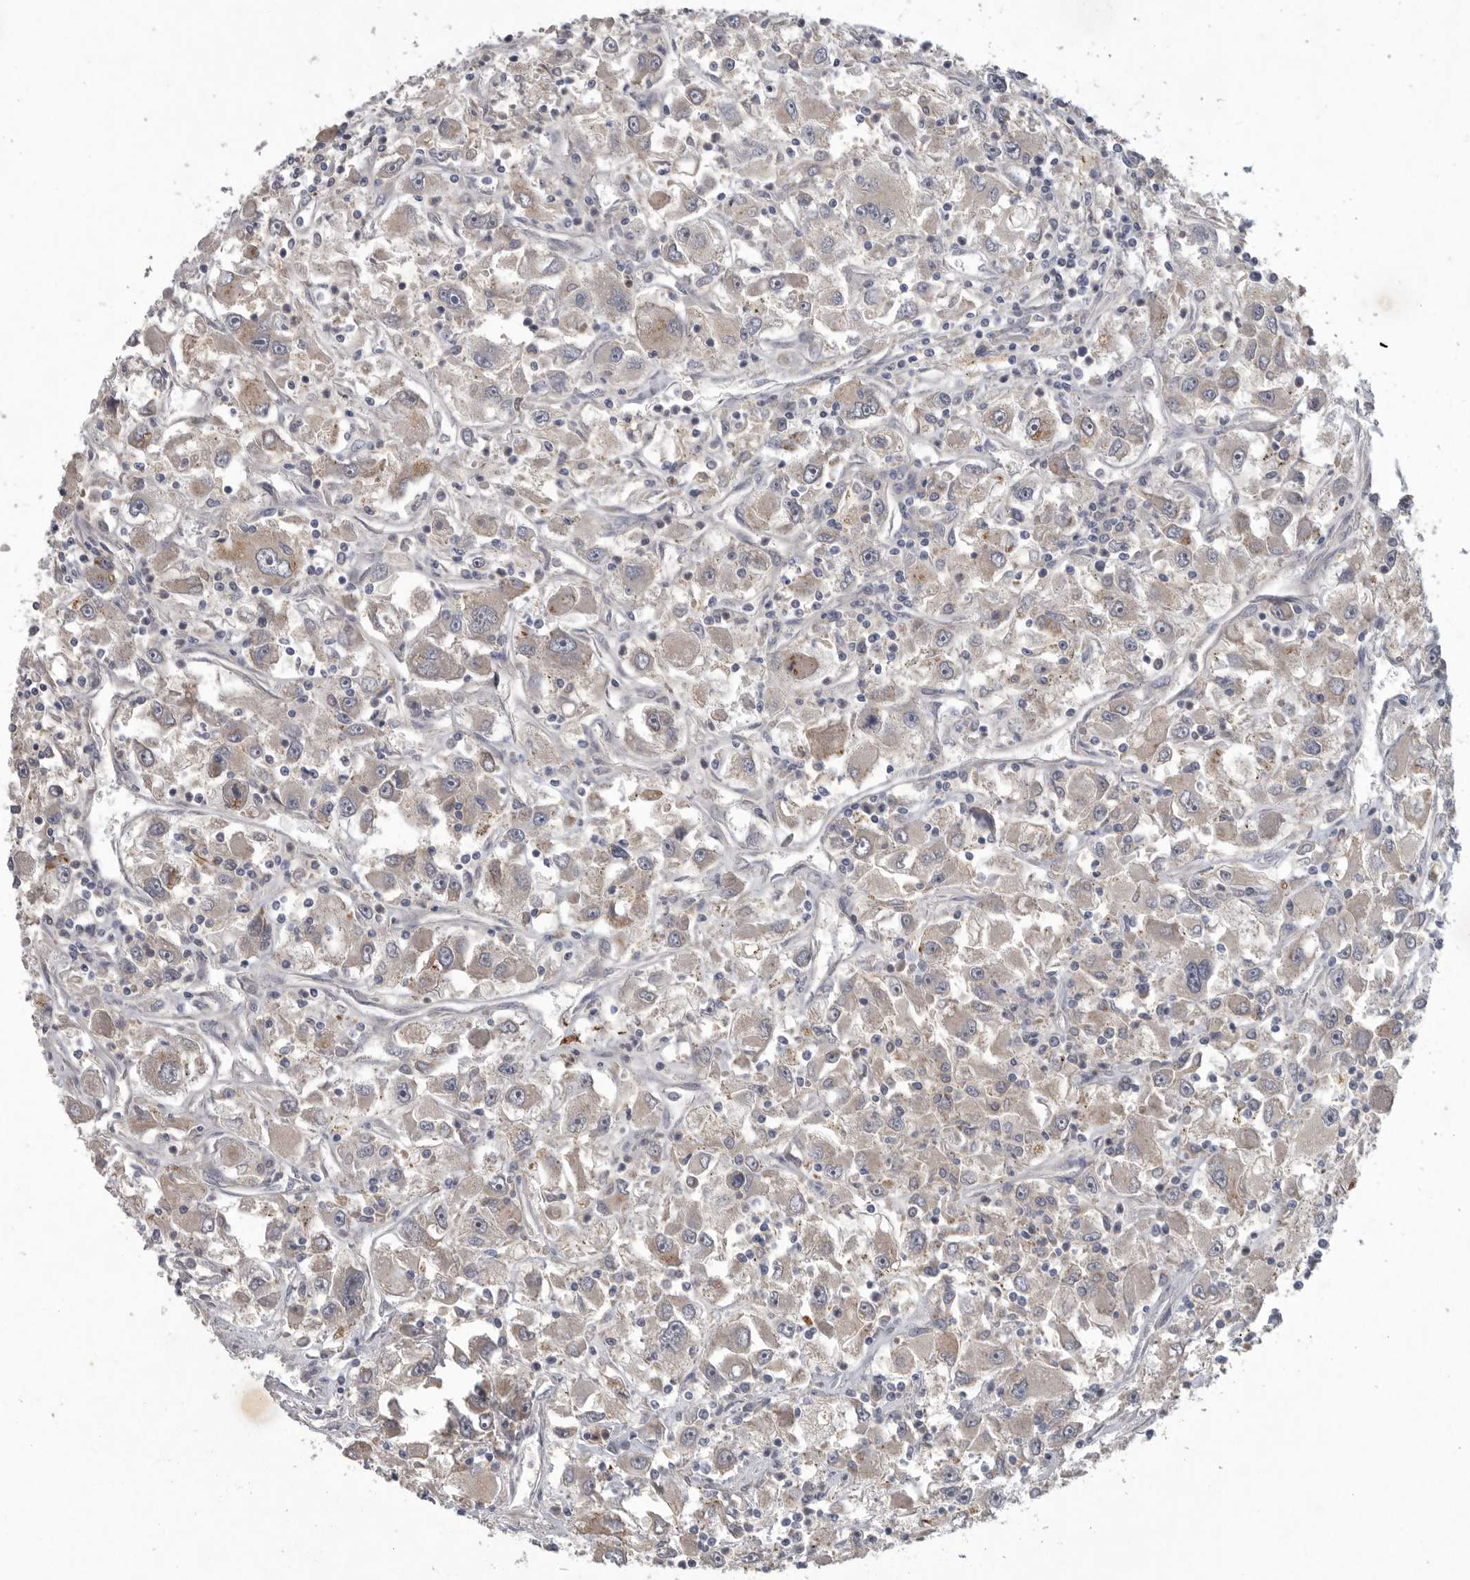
{"staining": {"intensity": "weak", "quantity": "25%-75%", "location": "cytoplasmic/membranous"}, "tissue": "renal cancer", "cell_type": "Tumor cells", "image_type": "cancer", "snomed": [{"axis": "morphology", "description": "Adenocarcinoma, NOS"}, {"axis": "topography", "description": "Kidney"}], "caption": "Immunohistochemistry of renal cancer demonstrates low levels of weak cytoplasmic/membranous staining in about 25%-75% of tumor cells.", "gene": "LAMTOR3", "patient": {"sex": "female", "age": 52}}